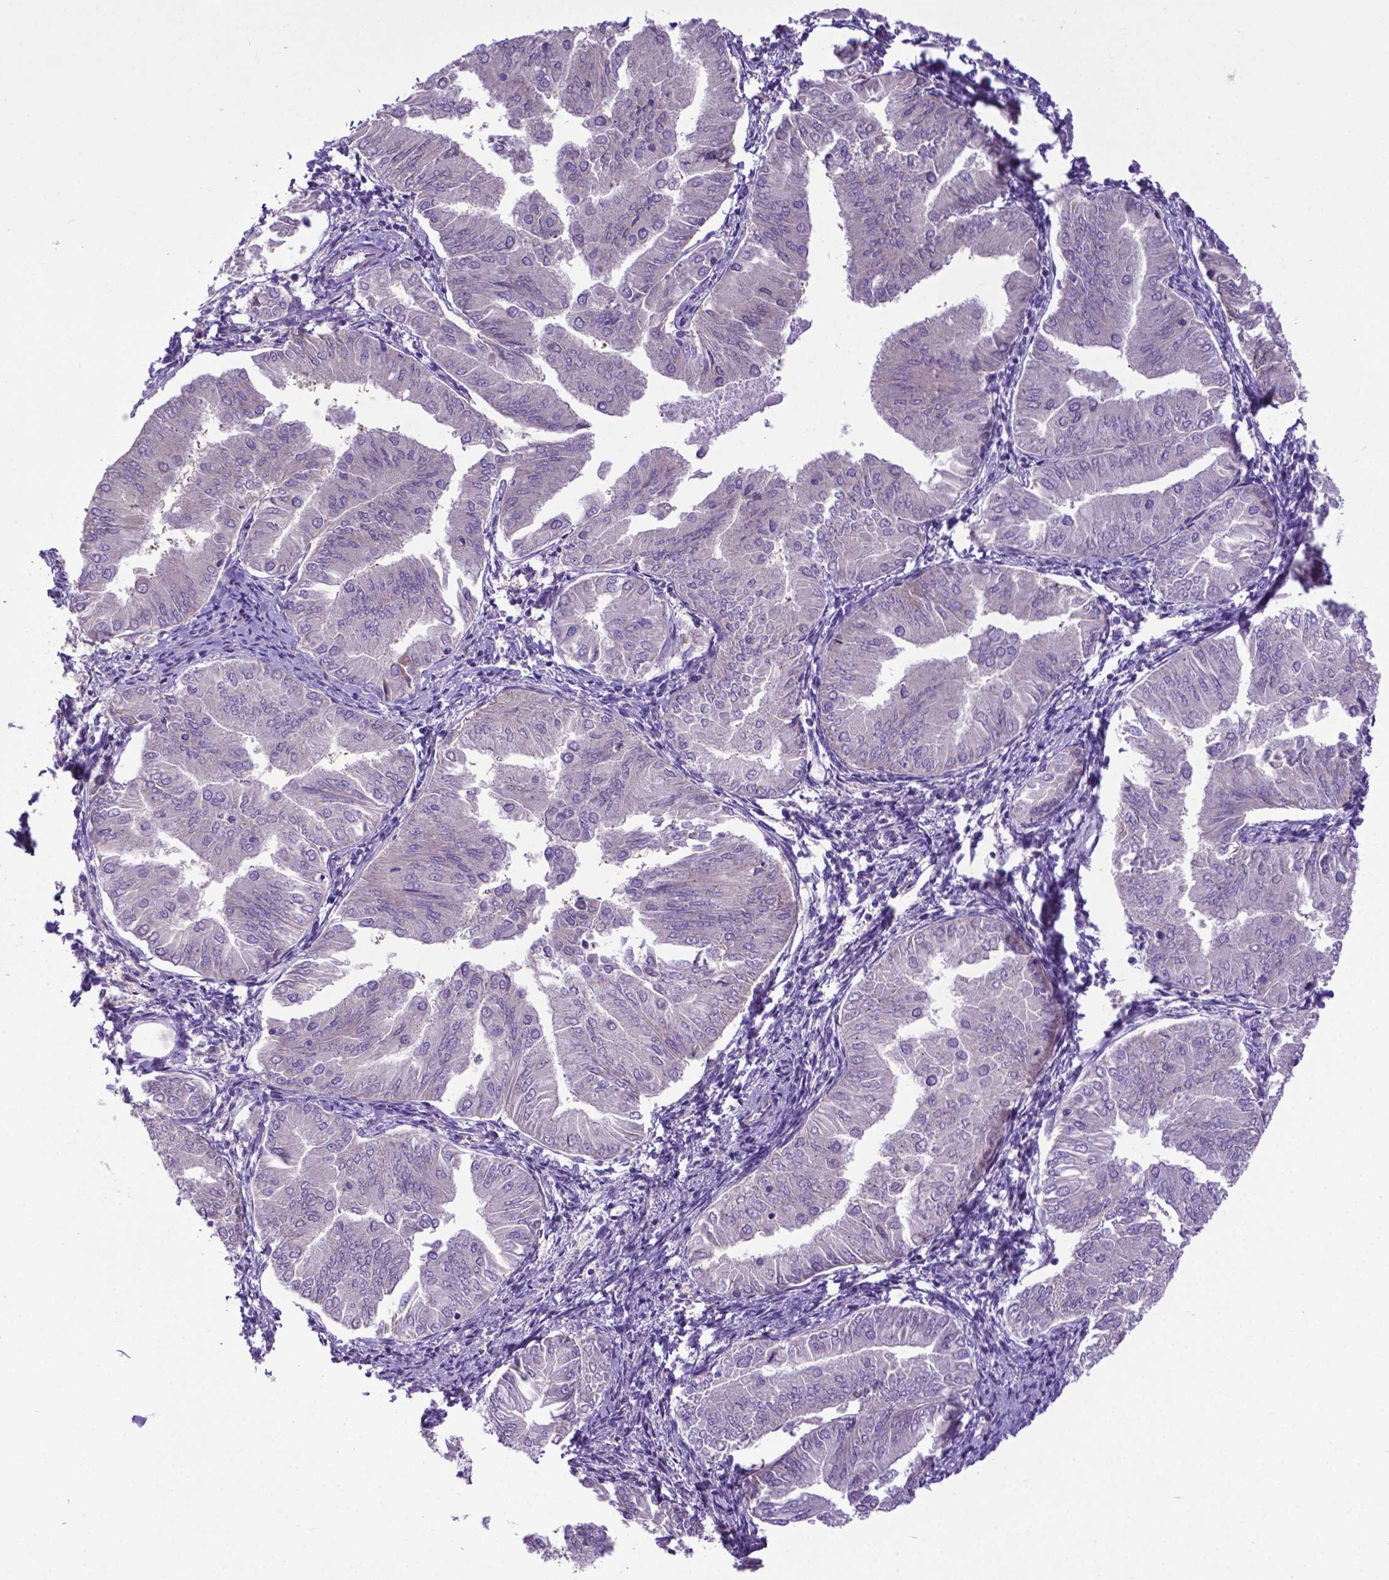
{"staining": {"intensity": "negative", "quantity": "none", "location": "none"}, "tissue": "endometrial cancer", "cell_type": "Tumor cells", "image_type": "cancer", "snomed": [{"axis": "morphology", "description": "Adenocarcinoma, NOS"}, {"axis": "topography", "description": "Endometrium"}], "caption": "The image displays no staining of tumor cells in adenocarcinoma (endometrial). (Stains: DAB (3,3'-diaminobenzidine) immunohistochemistry with hematoxylin counter stain, Microscopy: brightfield microscopy at high magnification).", "gene": "ADRA2B", "patient": {"sex": "female", "age": 53}}